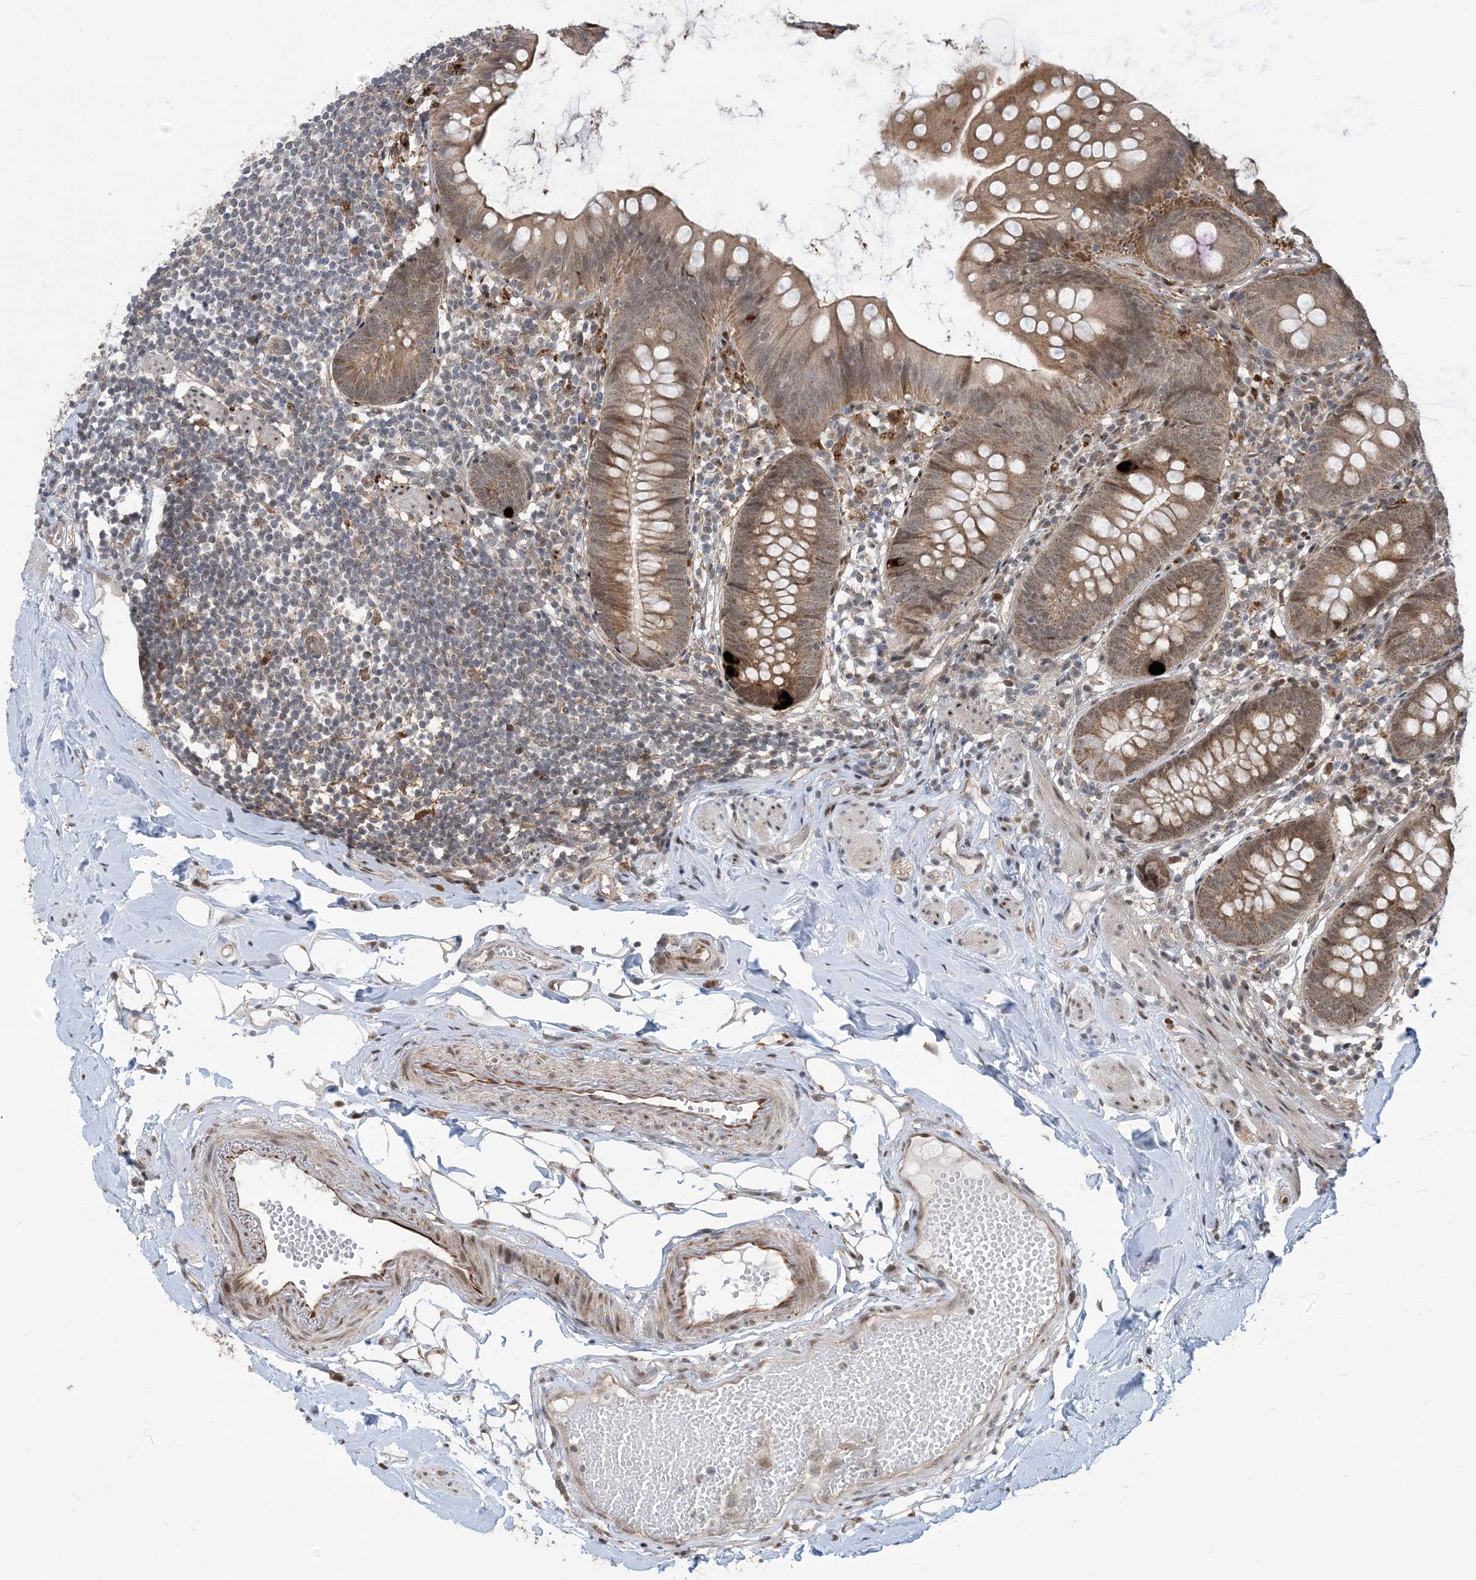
{"staining": {"intensity": "moderate", "quantity": ">75%", "location": "cytoplasmic/membranous"}, "tissue": "appendix", "cell_type": "Glandular cells", "image_type": "normal", "snomed": [{"axis": "morphology", "description": "Normal tissue, NOS"}, {"axis": "topography", "description": "Appendix"}], "caption": "Appendix stained with DAB immunohistochemistry exhibits medium levels of moderate cytoplasmic/membranous expression in approximately >75% of glandular cells.", "gene": "FAM9B", "patient": {"sex": "female", "age": 62}}